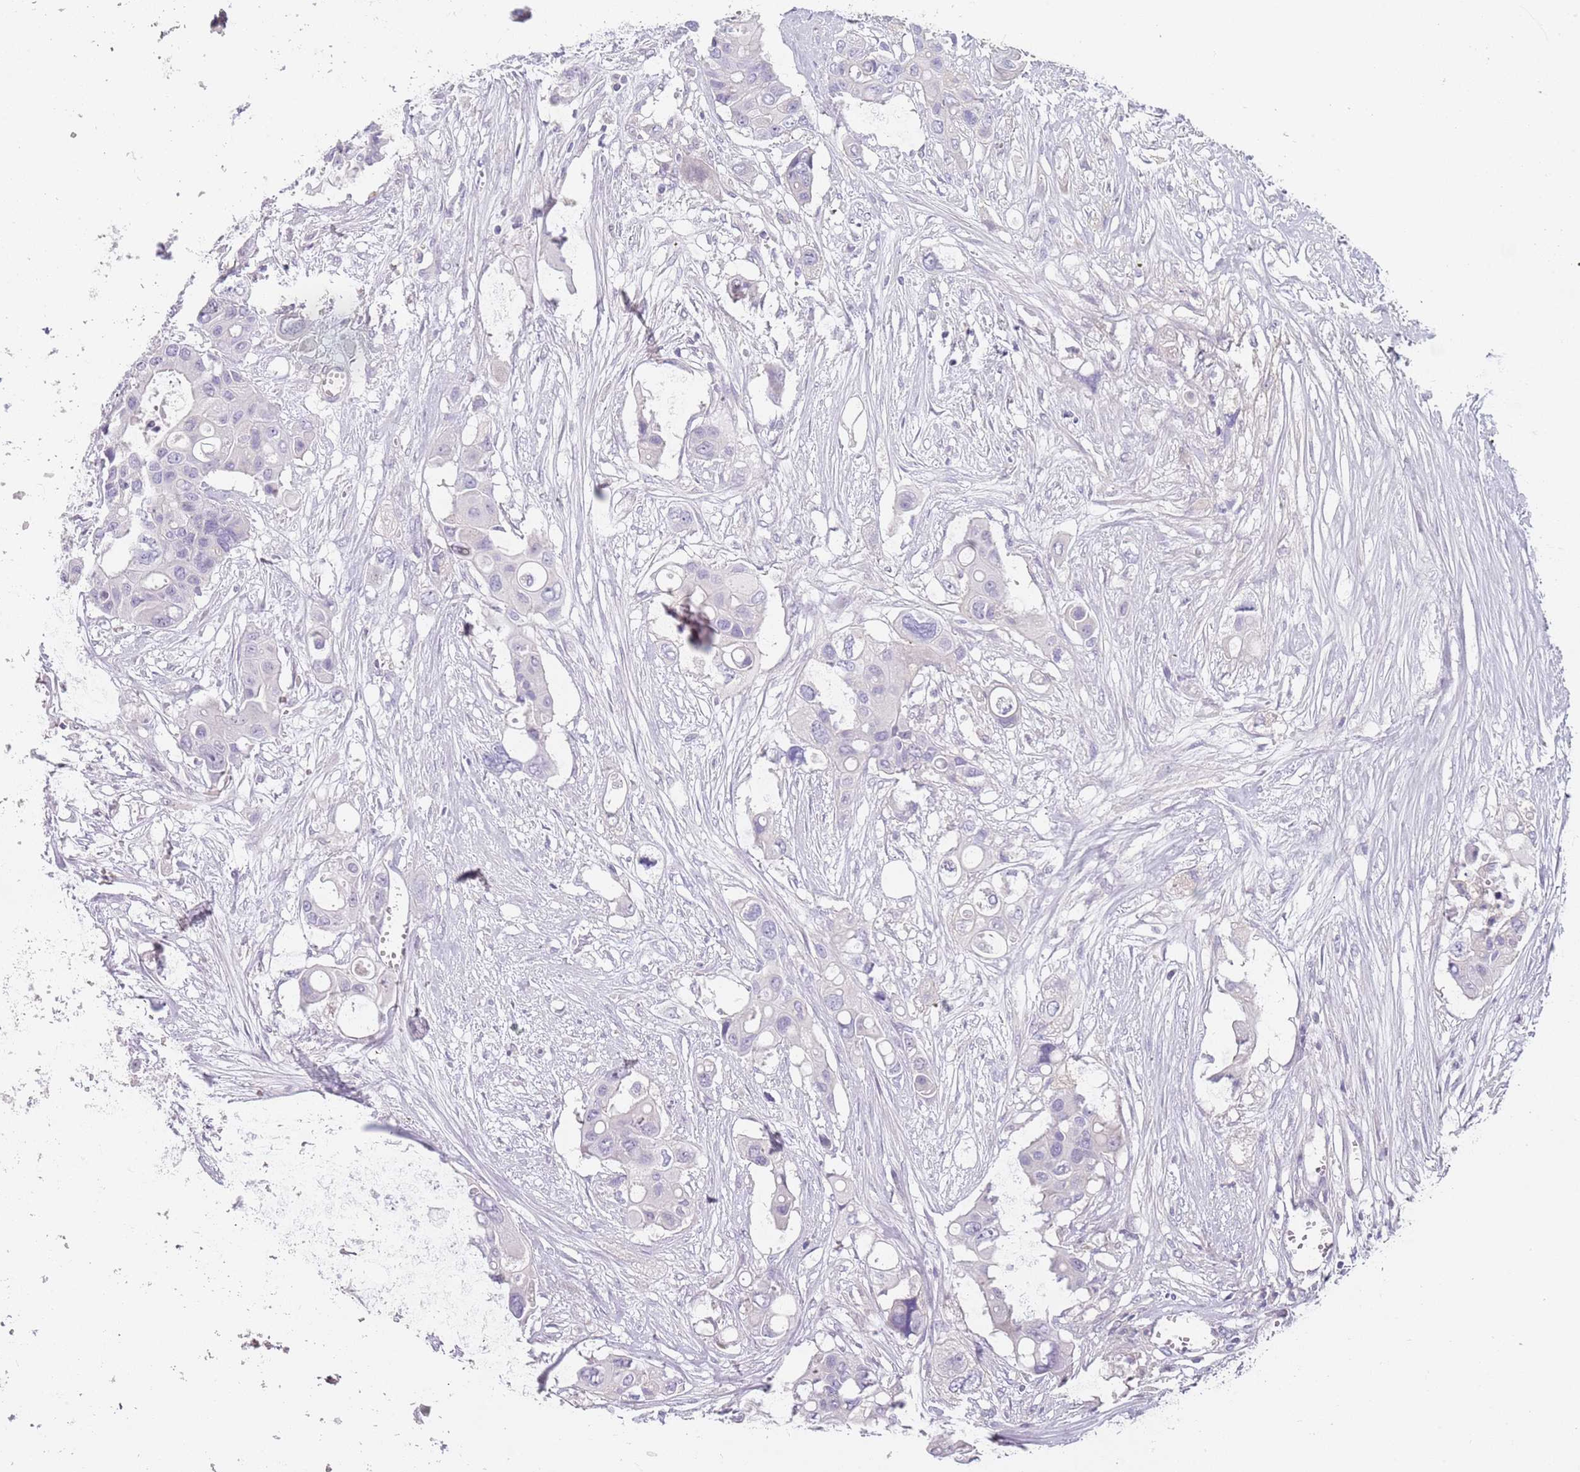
{"staining": {"intensity": "negative", "quantity": "none", "location": "none"}, "tissue": "colorectal cancer", "cell_type": "Tumor cells", "image_type": "cancer", "snomed": [{"axis": "morphology", "description": "Adenocarcinoma, NOS"}, {"axis": "topography", "description": "Colon"}], "caption": "A photomicrograph of human colorectal adenocarcinoma is negative for staining in tumor cells.", "gene": "DDX4", "patient": {"sex": "male", "age": 77}}